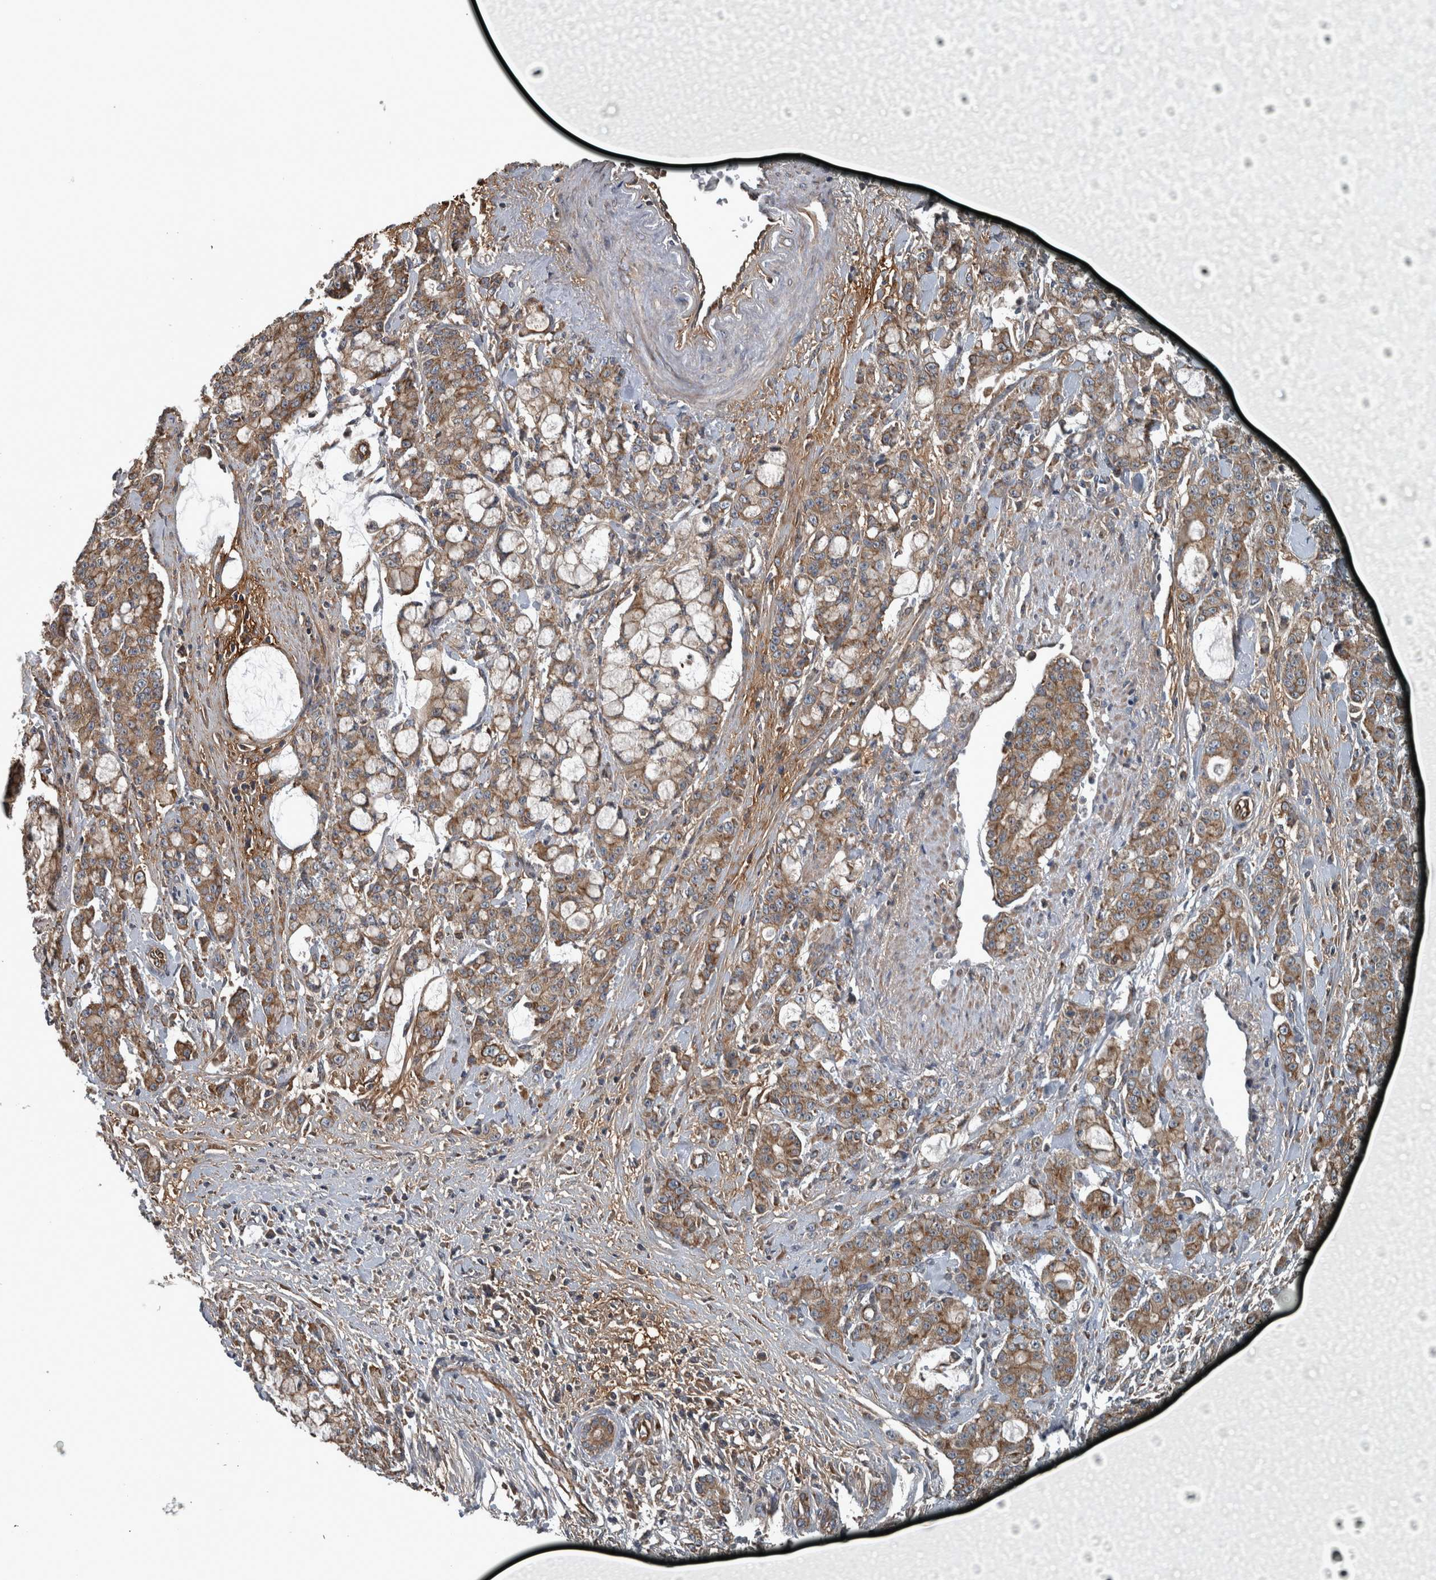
{"staining": {"intensity": "moderate", "quantity": ">75%", "location": "cytoplasmic/membranous"}, "tissue": "pancreatic cancer", "cell_type": "Tumor cells", "image_type": "cancer", "snomed": [{"axis": "morphology", "description": "Adenocarcinoma, NOS"}, {"axis": "topography", "description": "Pancreas"}], "caption": "Tumor cells show moderate cytoplasmic/membranous positivity in approximately >75% of cells in pancreatic adenocarcinoma.", "gene": "EXOC8", "patient": {"sex": "female", "age": 73}}